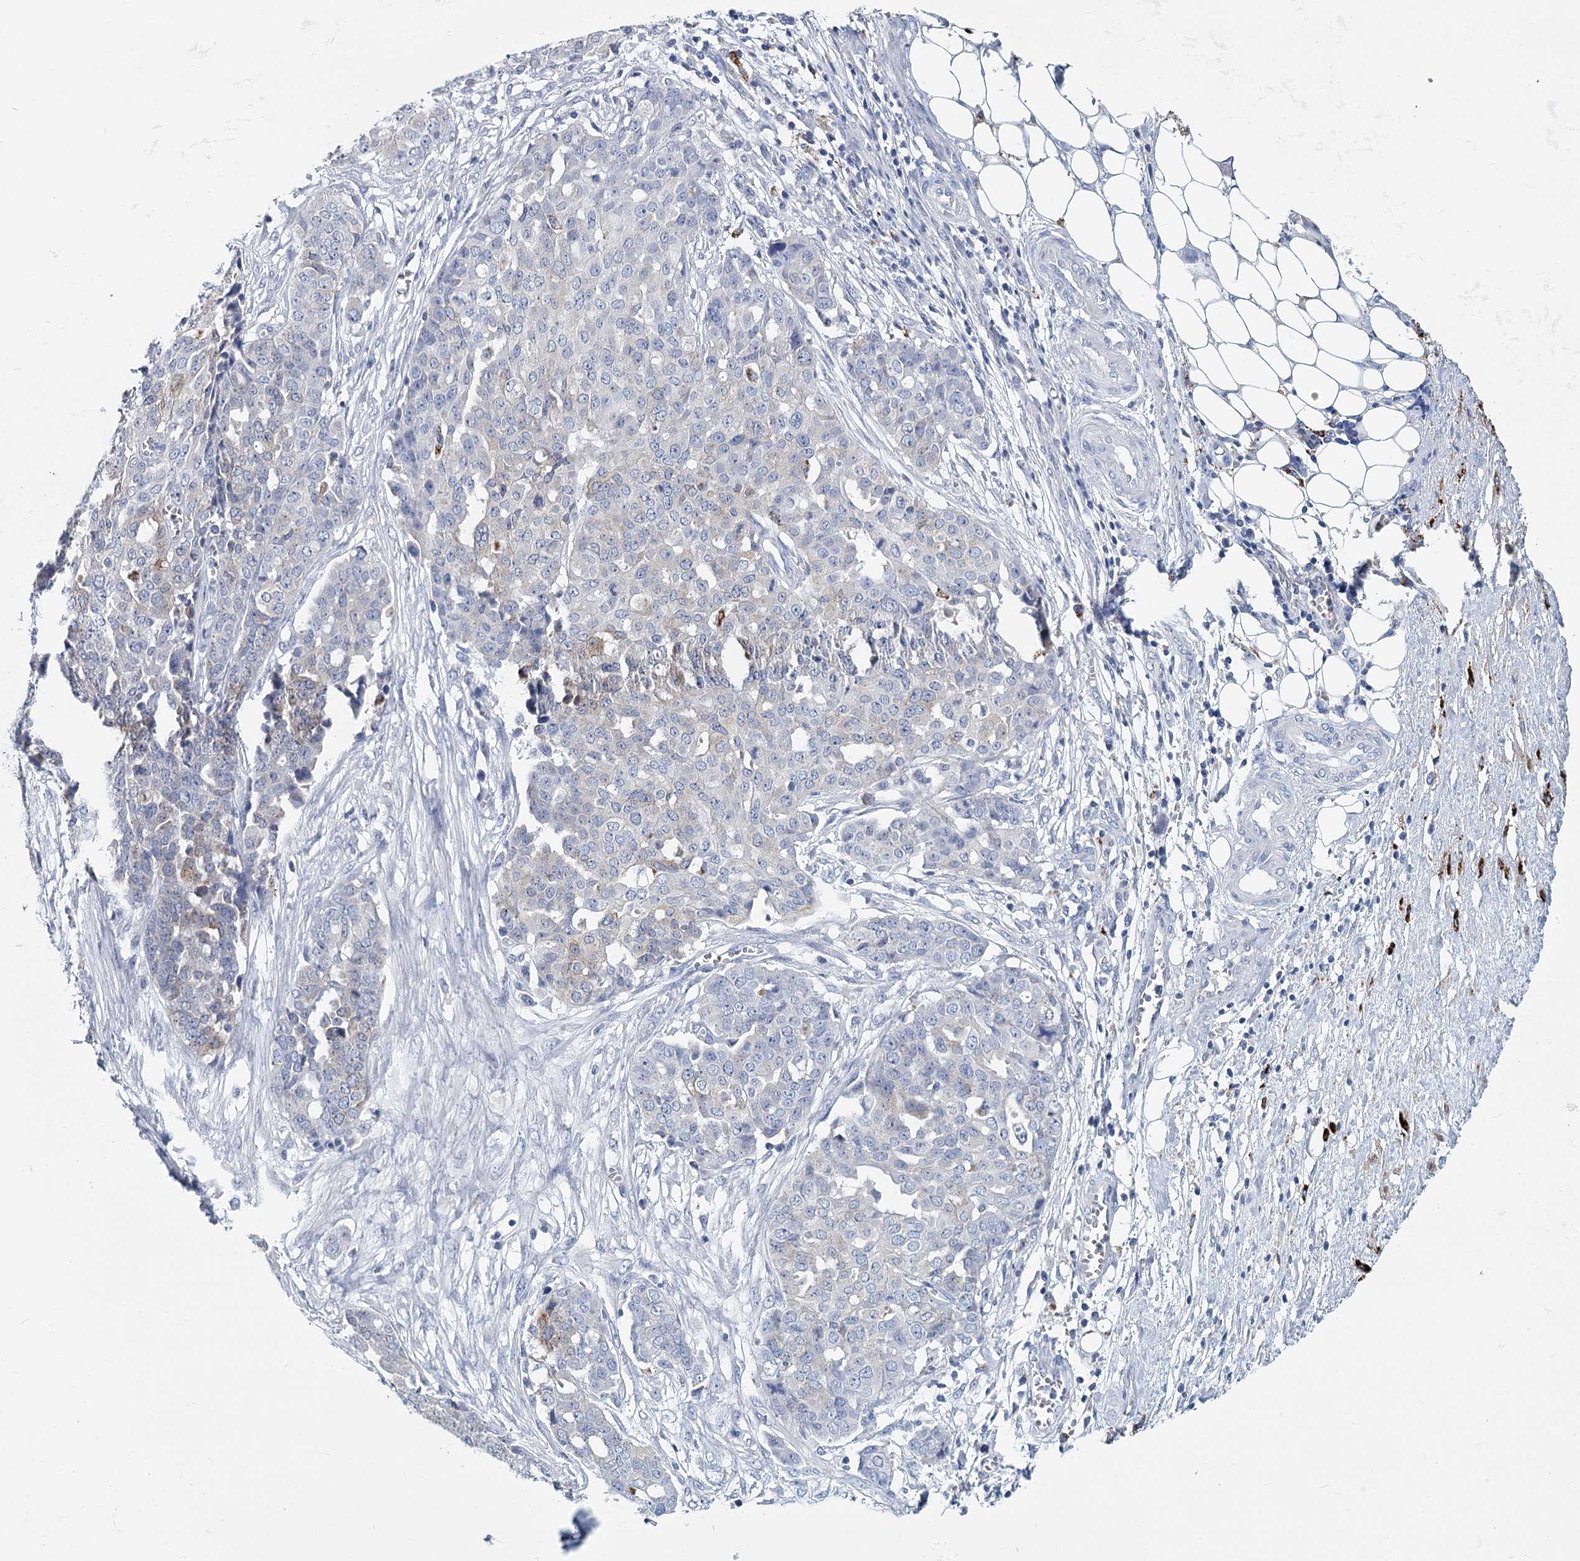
{"staining": {"intensity": "weak", "quantity": "<25%", "location": "cytoplasmic/membranous"}, "tissue": "ovarian cancer", "cell_type": "Tumor cells", "image_type": "cancer", "snomed": [{"axis": "morphology", "description": "Cystadenocarcinoma, serous, NOS"}, {"axis": "topography", "description": "Soft tissue"}, {"axis": "topography", "description": "Ovary"}], "caption": "The micrograph demonstrates no staining of tumor cells in ovarian cancer (serous cystadenocarcinoma).", "gene": "METTL7B", "patient": {"sex": "female", "age": 57}}